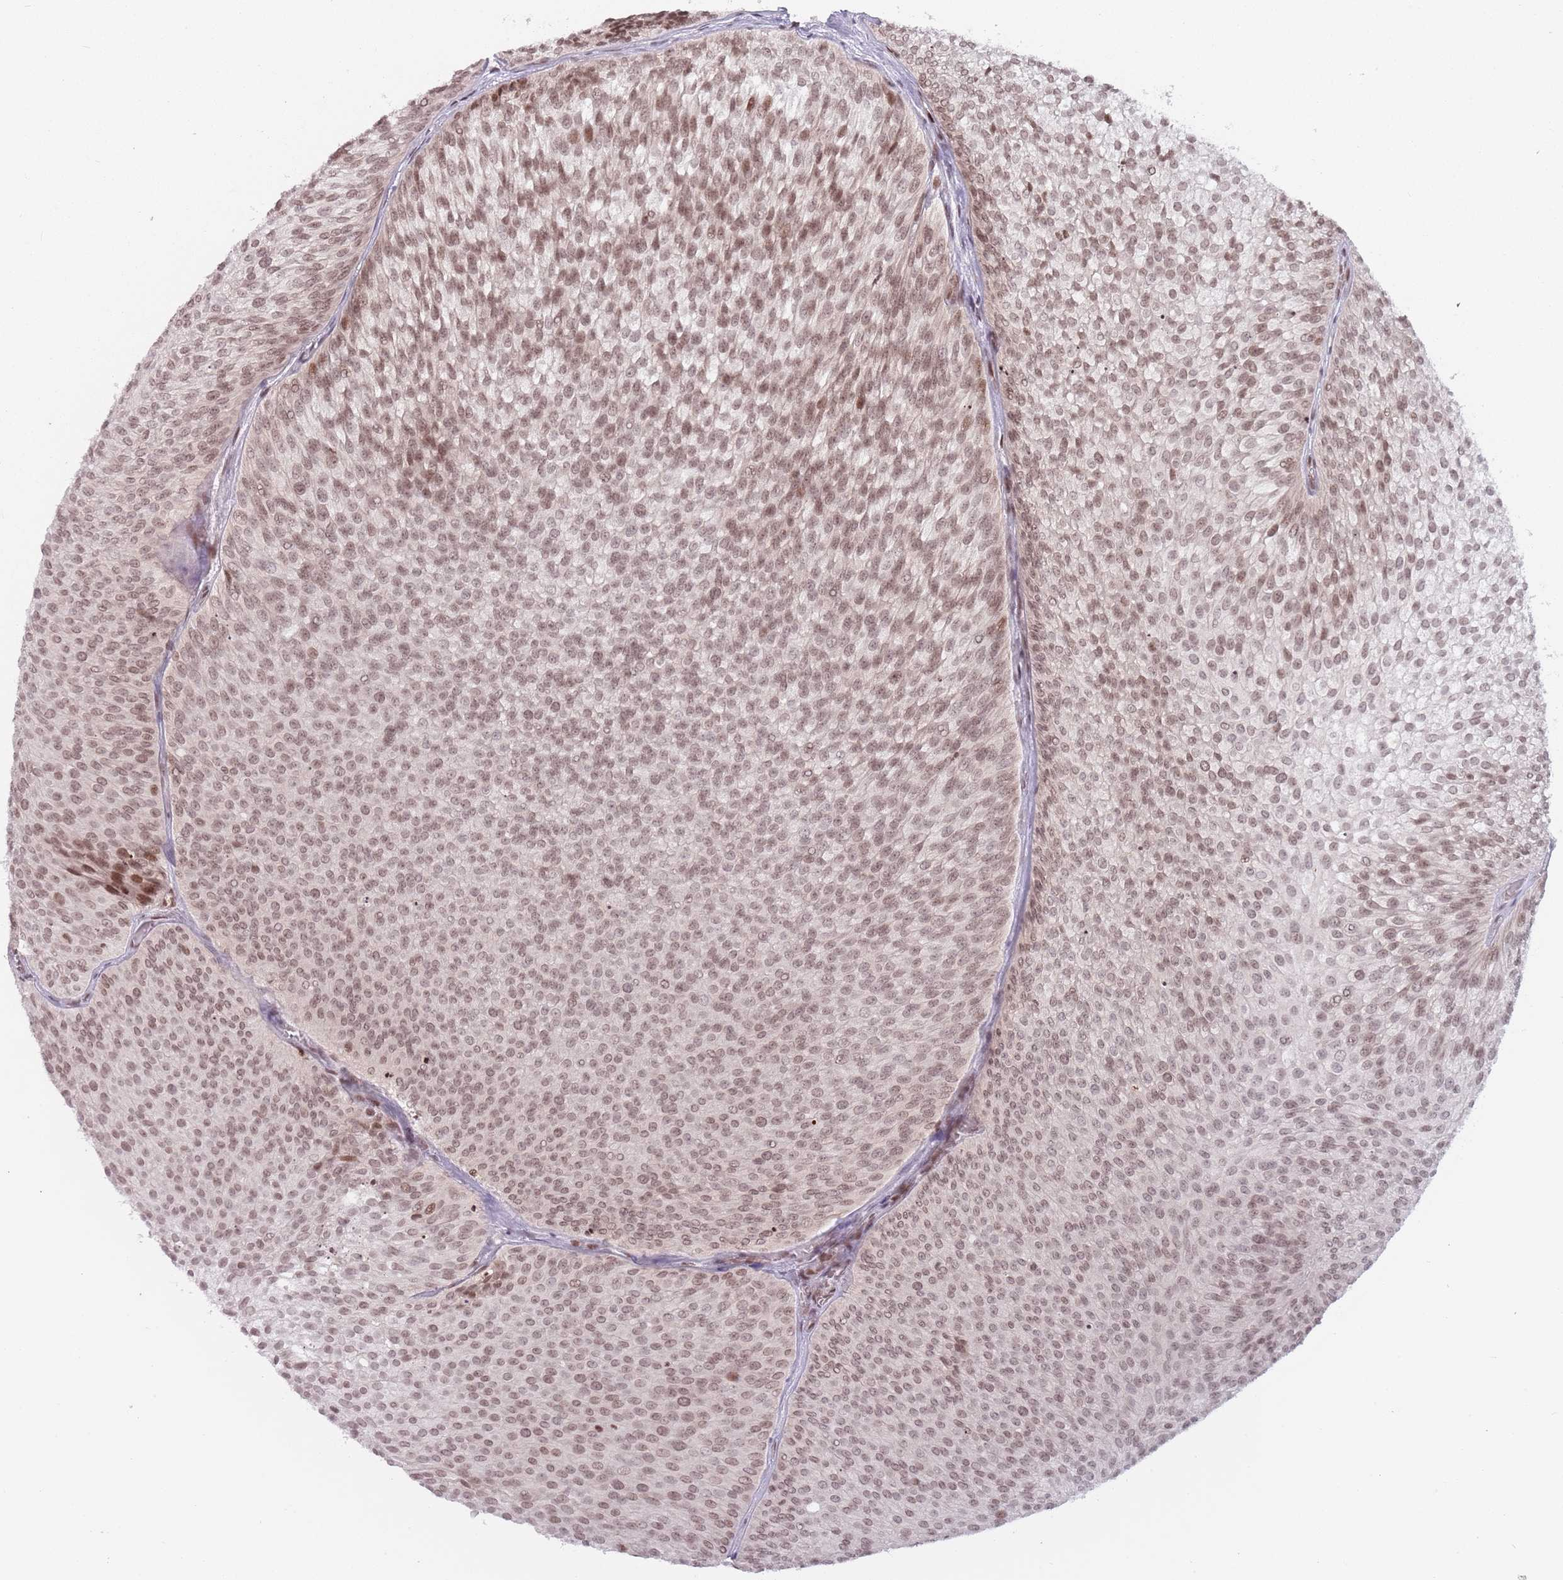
{"staining": {"intensity": "moderate", "quantity": ">75%", "location": "nuclear"}, "tissue": "urothelial cancer", "cell_type": "Tumor cells", "image_type": "cancer", "snomed": [{"axis": "morphology", "description": "Urothelial carcinoma, Low grade"}, {"axis": "topography", "description": "Urinary bladder"}], "caption": "Immunohistochemistry of human low-grade urothelial carcinoma demonstrates medium levels of moderate nuclear expression in about >75% of tumor cells. (DAB (3,3'-diaminobenzidine) IHC with brightfield microscopy, high magnification).", "gene": "SH3RF3", "patient": {"sex": "male", "age": 91}}